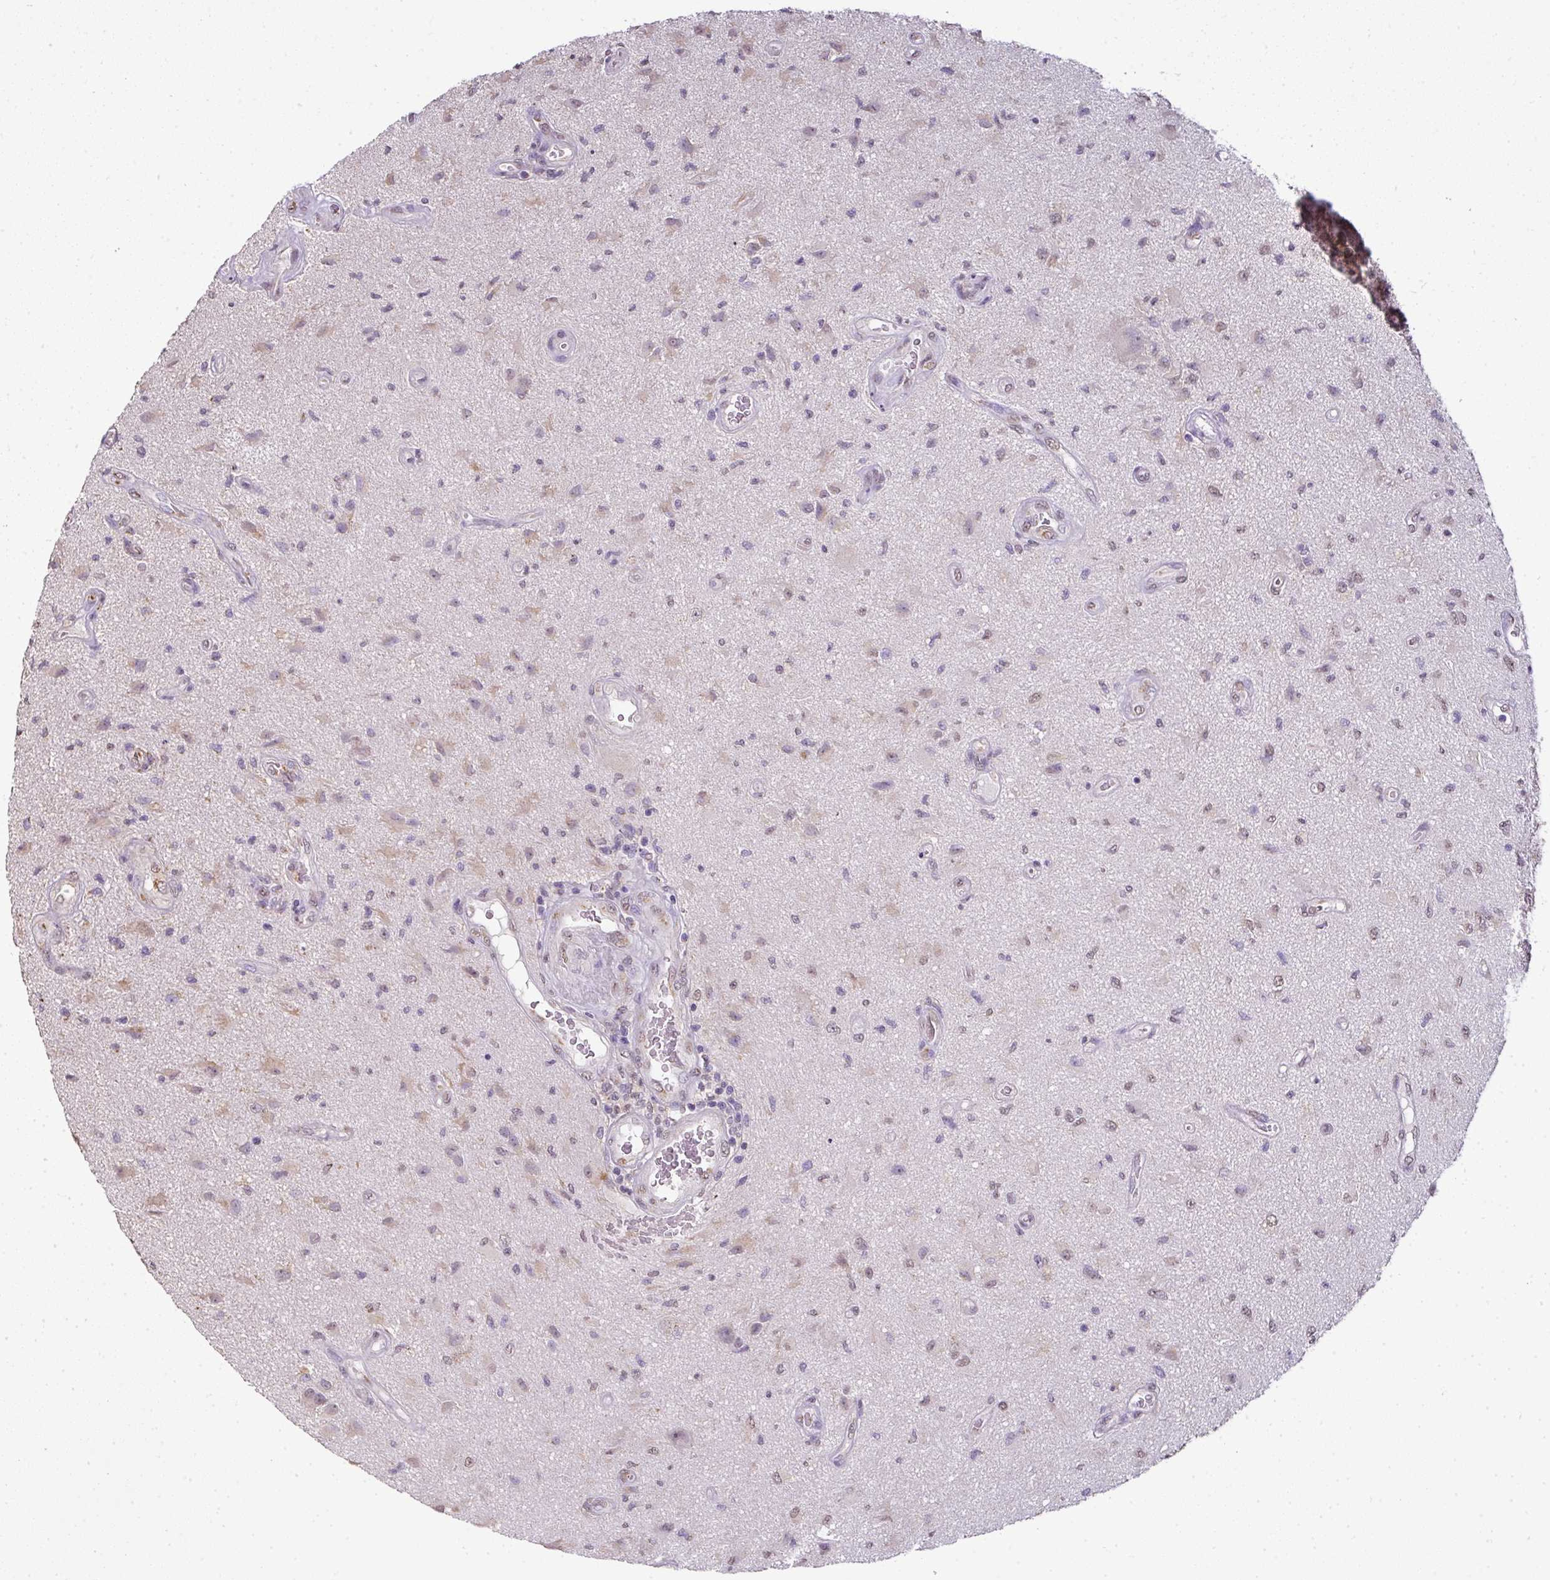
{"staining": {"intensity": "negative", "quantity": "none", "location": "none"}, "tissue": "glioma", "cell_type": "Tumor cells", "image_type": "cancer", "snomed": [{"axis": "morphology", "description": "Glioma, malignant, High grade"}, {"axis": "topography", "description": "Brain"}], "caption": "DAB immunohistochemical staining of glioma shows no significant expression in tumor cells.", "gene": "JPH2", "patient": {"sex": "male", "age": 67}}